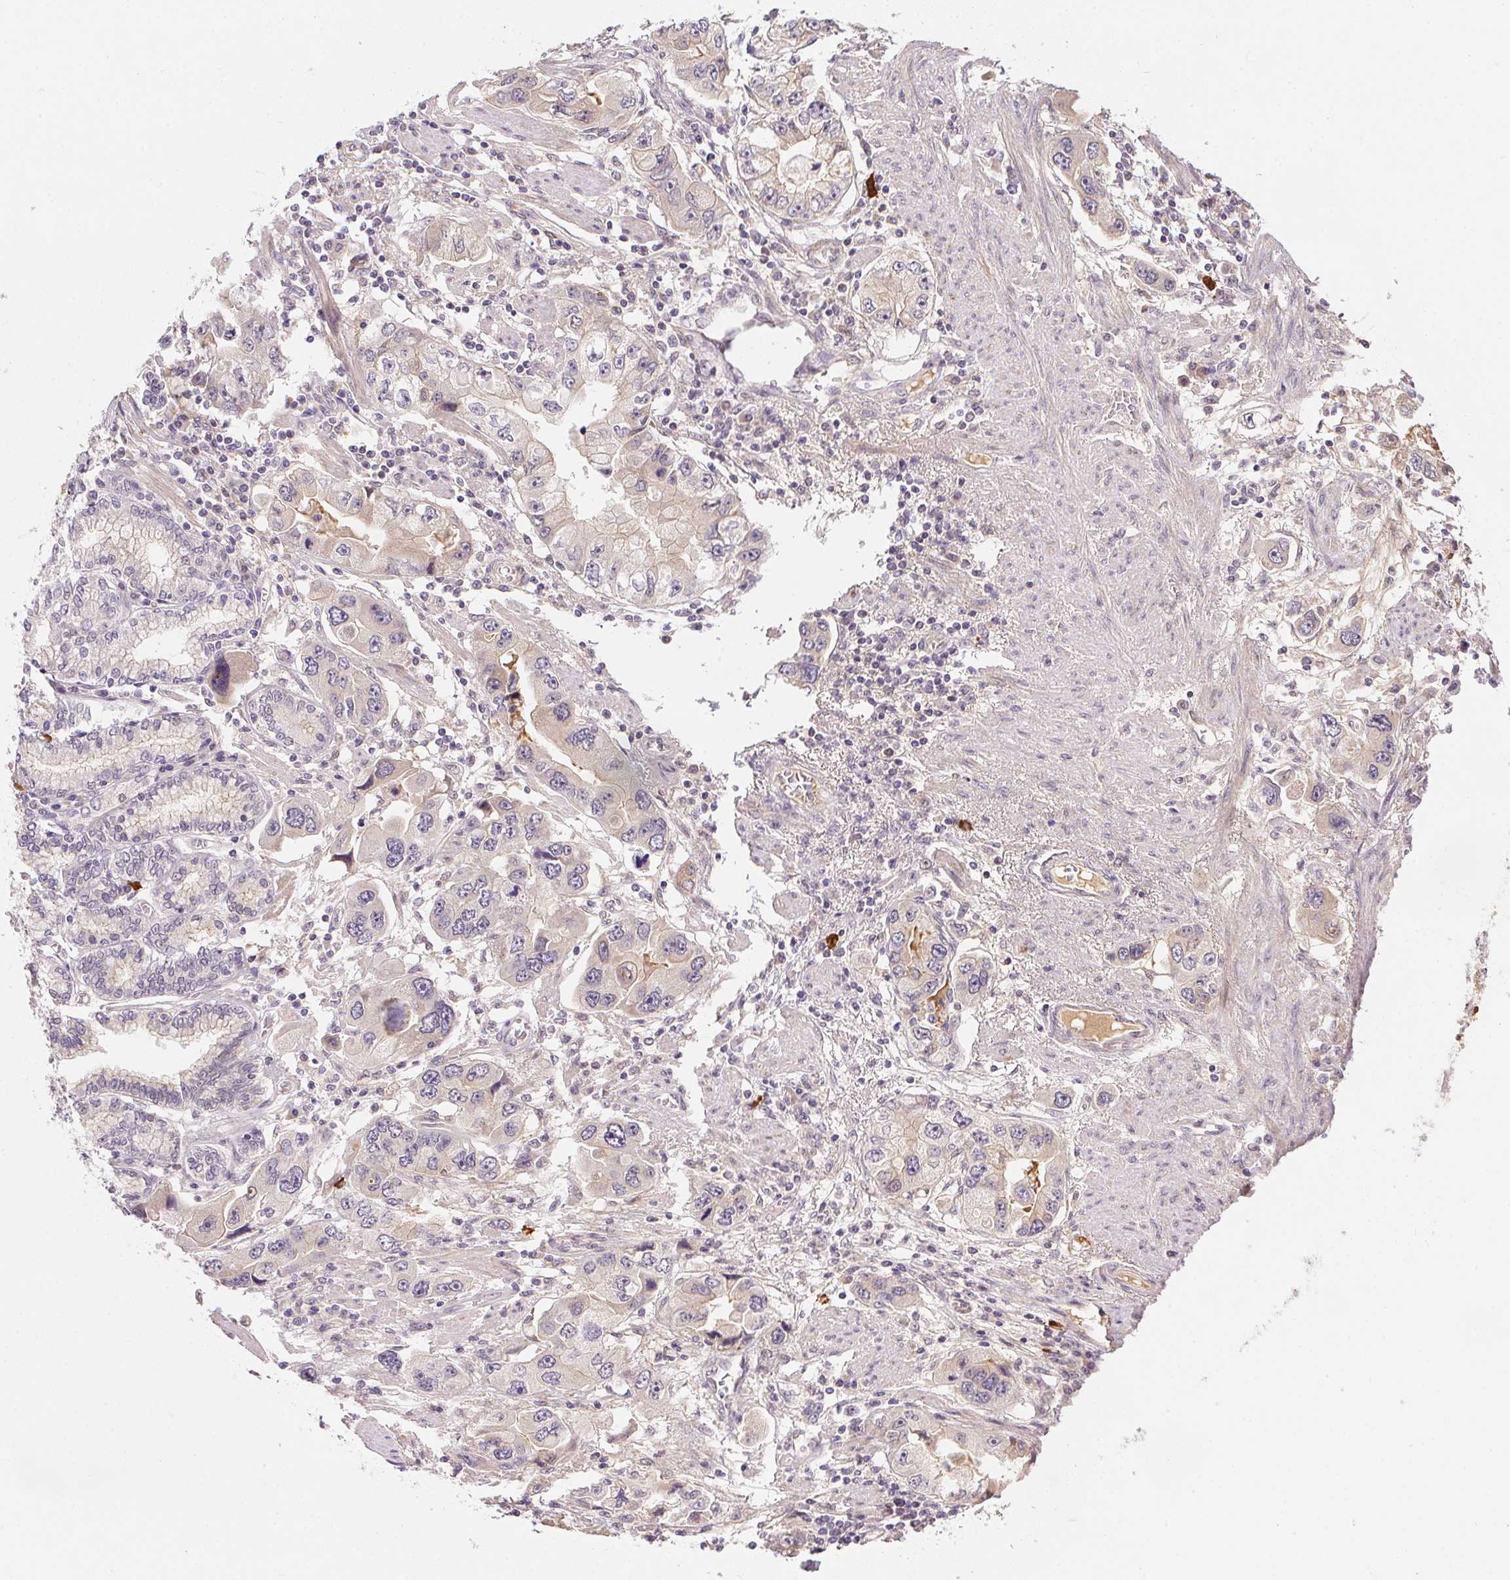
{"staining": {"intensity": "negative", "quantity": "none", "location": "none"}, "tissue": "stomach cancer", "cell_type": "Tumor cells", "image_type": "cancer", "snomed": [{"axis": "morphology", "description": "Adenocarcinoma, NOS"}, {"axis": "topography", "description": "Stomach, lower"}], "caption": "Immunohistochemical staining of stomach adenocarcinoma exhibits no significant expression in tumor cells. The staining was performed using DAB (3,3'-diaminobenzidine) to visualize the protein expression in brown, while the nuclei were stained in blue with hematoxylin (Magnification: 20x).", "gene": "CFAP92", "patient": {"sex": "female", "age": 93}}